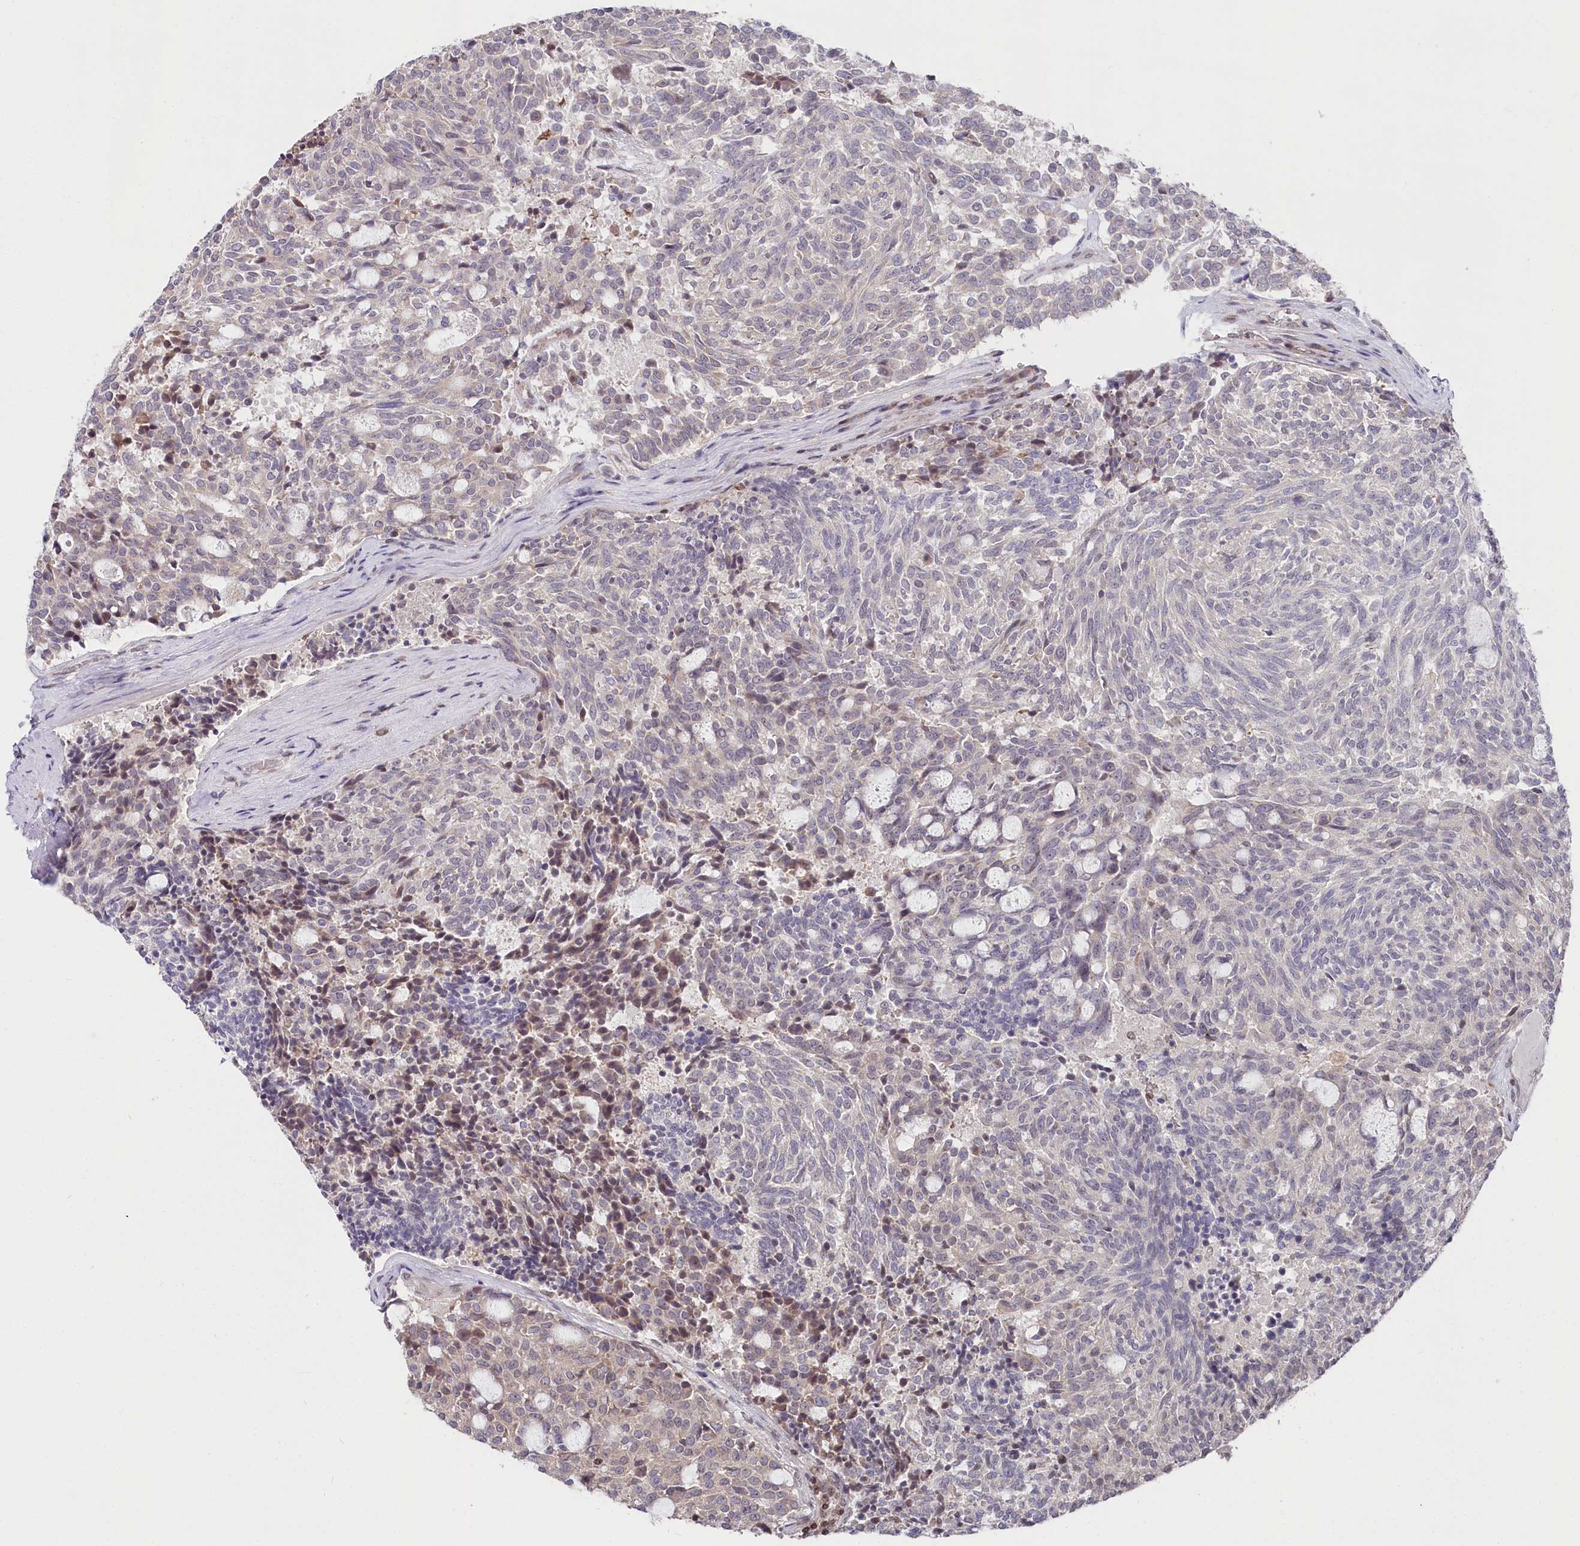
{"staining": {"intensity": "weak", "quantity": "<25%", "location": "nuclear"}, "tissue": "carcinoid", "cell_type": "Tumor cells", "image_type": "cancer", "snomed": [{"axis": "morphology", "description": "Carcinoid, malignant, NOS"}, {"axis": "topography", "description": "Pancreas"}], "caption": "The image demonstrates no staining of tumor cells in carcinoid.", "gene": "CGGBP1", "patient": {"sex": "female", "age": 54}}